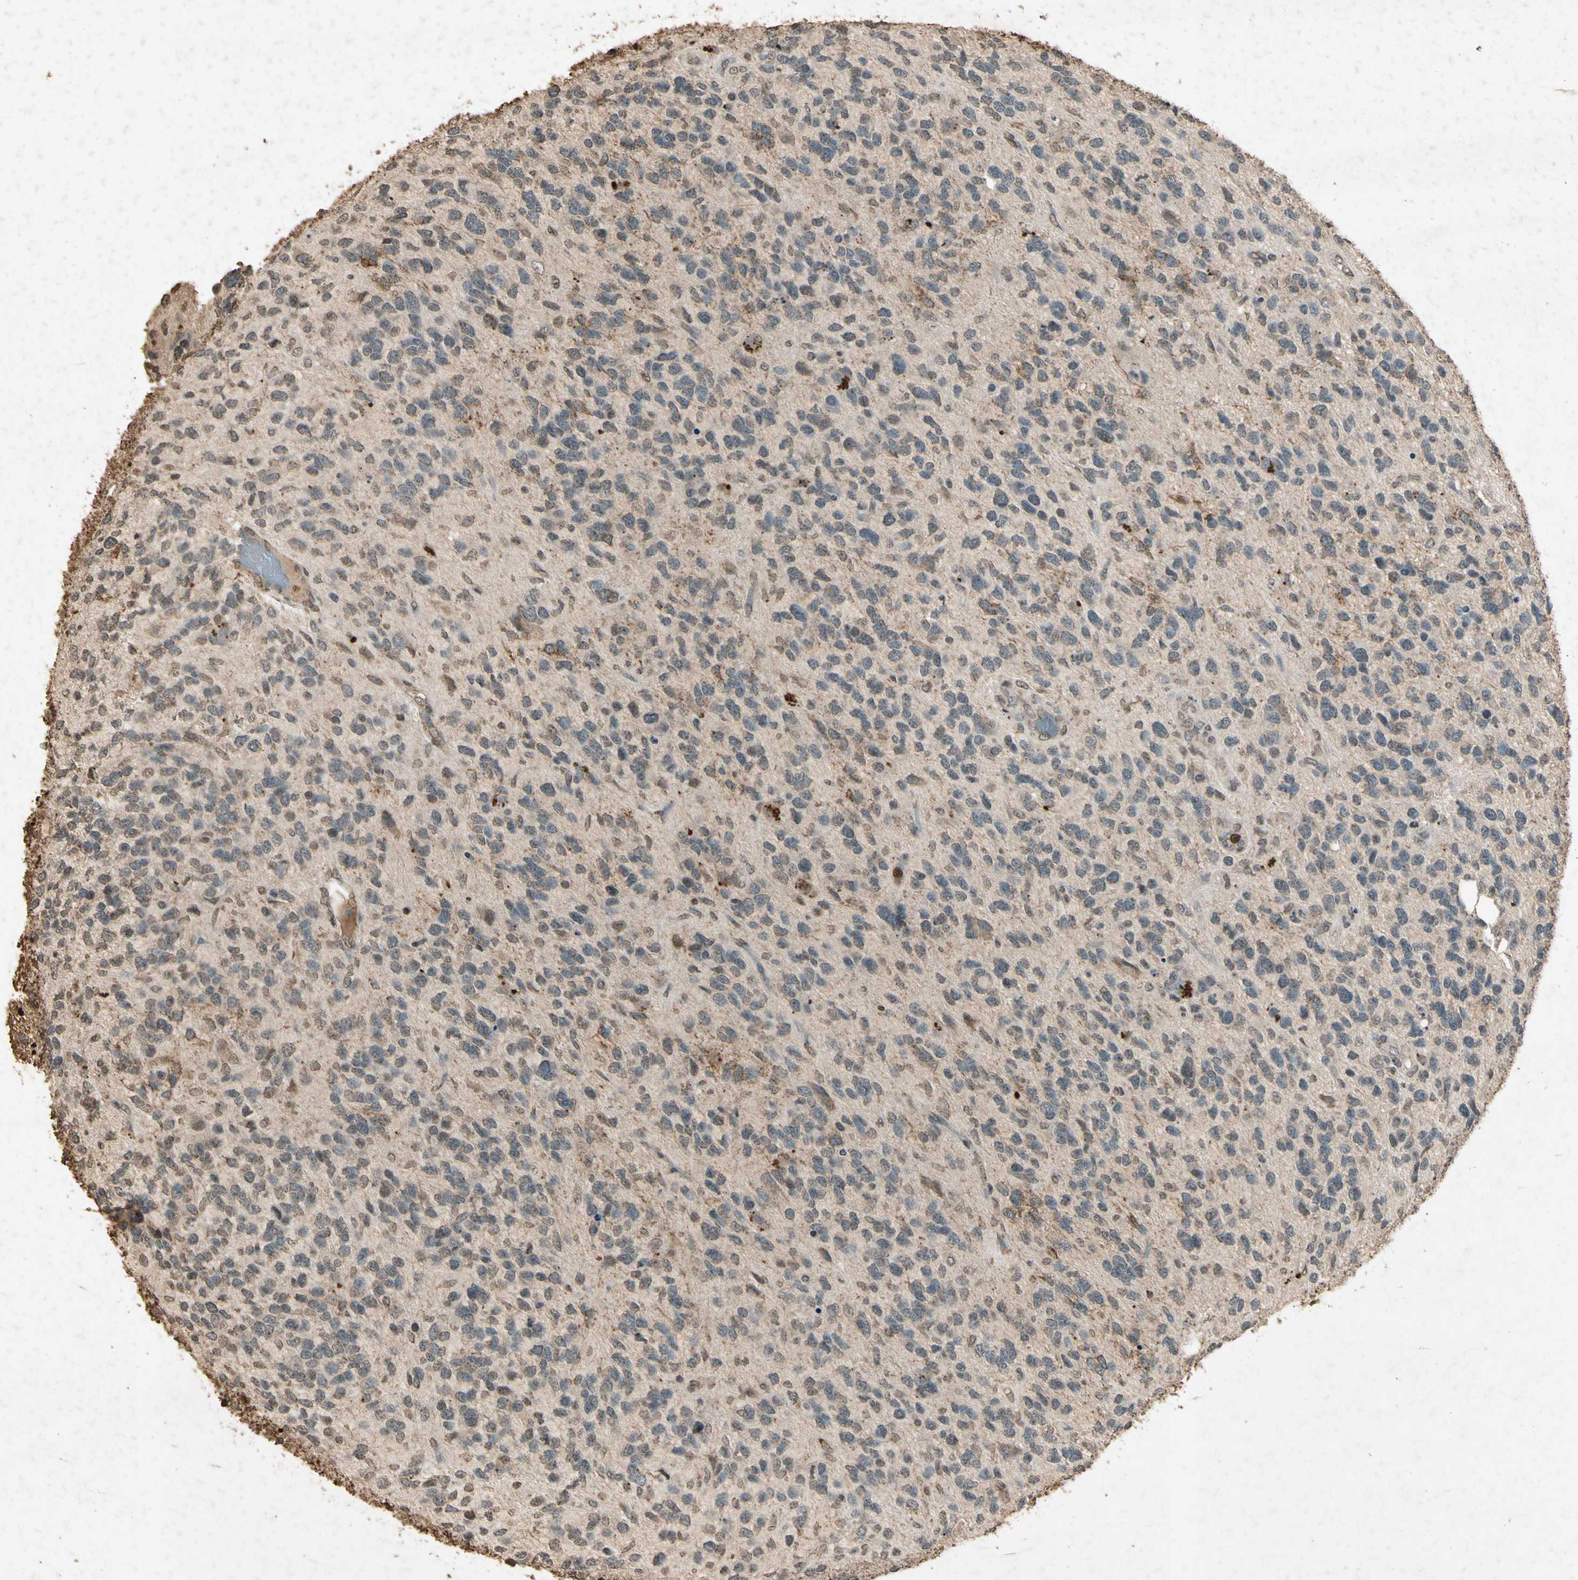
{"staining": {"intensity": "moderate", "quantity": ">75%", "location": "cytoplasmic/membranous"}, "tissue": "glioma", "cell_type": "Tumor cells", "image_type": "cancer", "snomed": [{"axis": "morphology", "description": "Glioma, malignant, High grade"}, {"axis": "topography", "description": "Brain"}], "caption": "Immunohistochemical staining of high-grade glioma (malignant) reveals moderate cytoplasmic/membranous protein expression in about >75% of tumor cells.", "gene": "GC", "patient": {"sex": "female", "age": 58}}